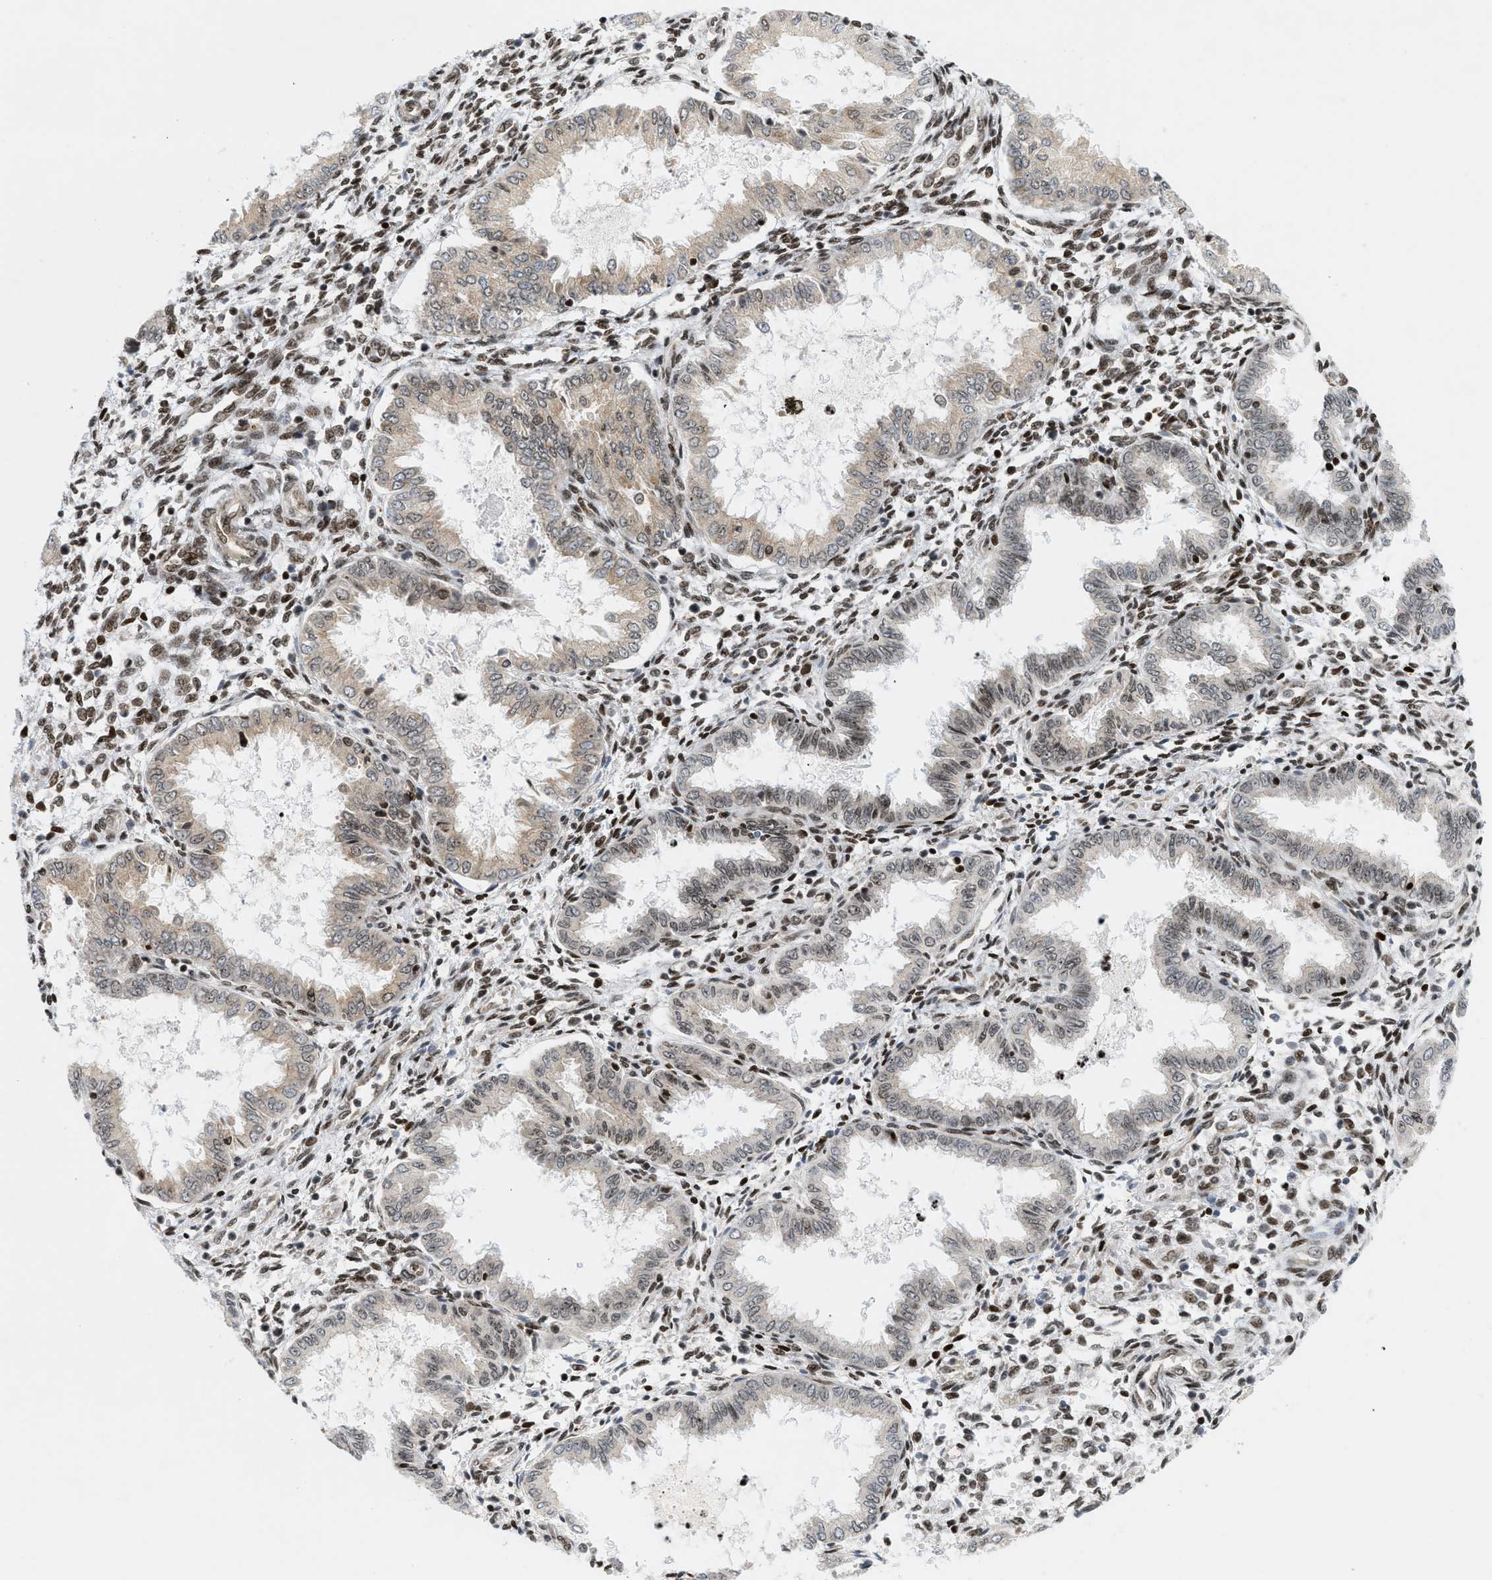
{"staining": {"intensity": "moderate", "quantity": "25%-75%", "location": "nuclear"}, "tissue": "endometrium", "cell_type": "Cells in endometrial stroma", "image_type": "normal", "snomed": [{"axis": "morphology", "description": "Normal tissue, NOS"}, {"axis": "topography", "description": "Endometrium"}], "caption": "DAB (3,3'-diaminobenzidine) immunohistochemical staining of normal endometrium displays moderate nuclear protein positivity in approximately 25%-75% of cells in endometrial stroma. (DAB (3,3'-diaminobenzidine) = brown stain, brightfield microscopy at high magnification).", "gene": "ZNF22", "patient": {"sex": "female", "age": 33}}